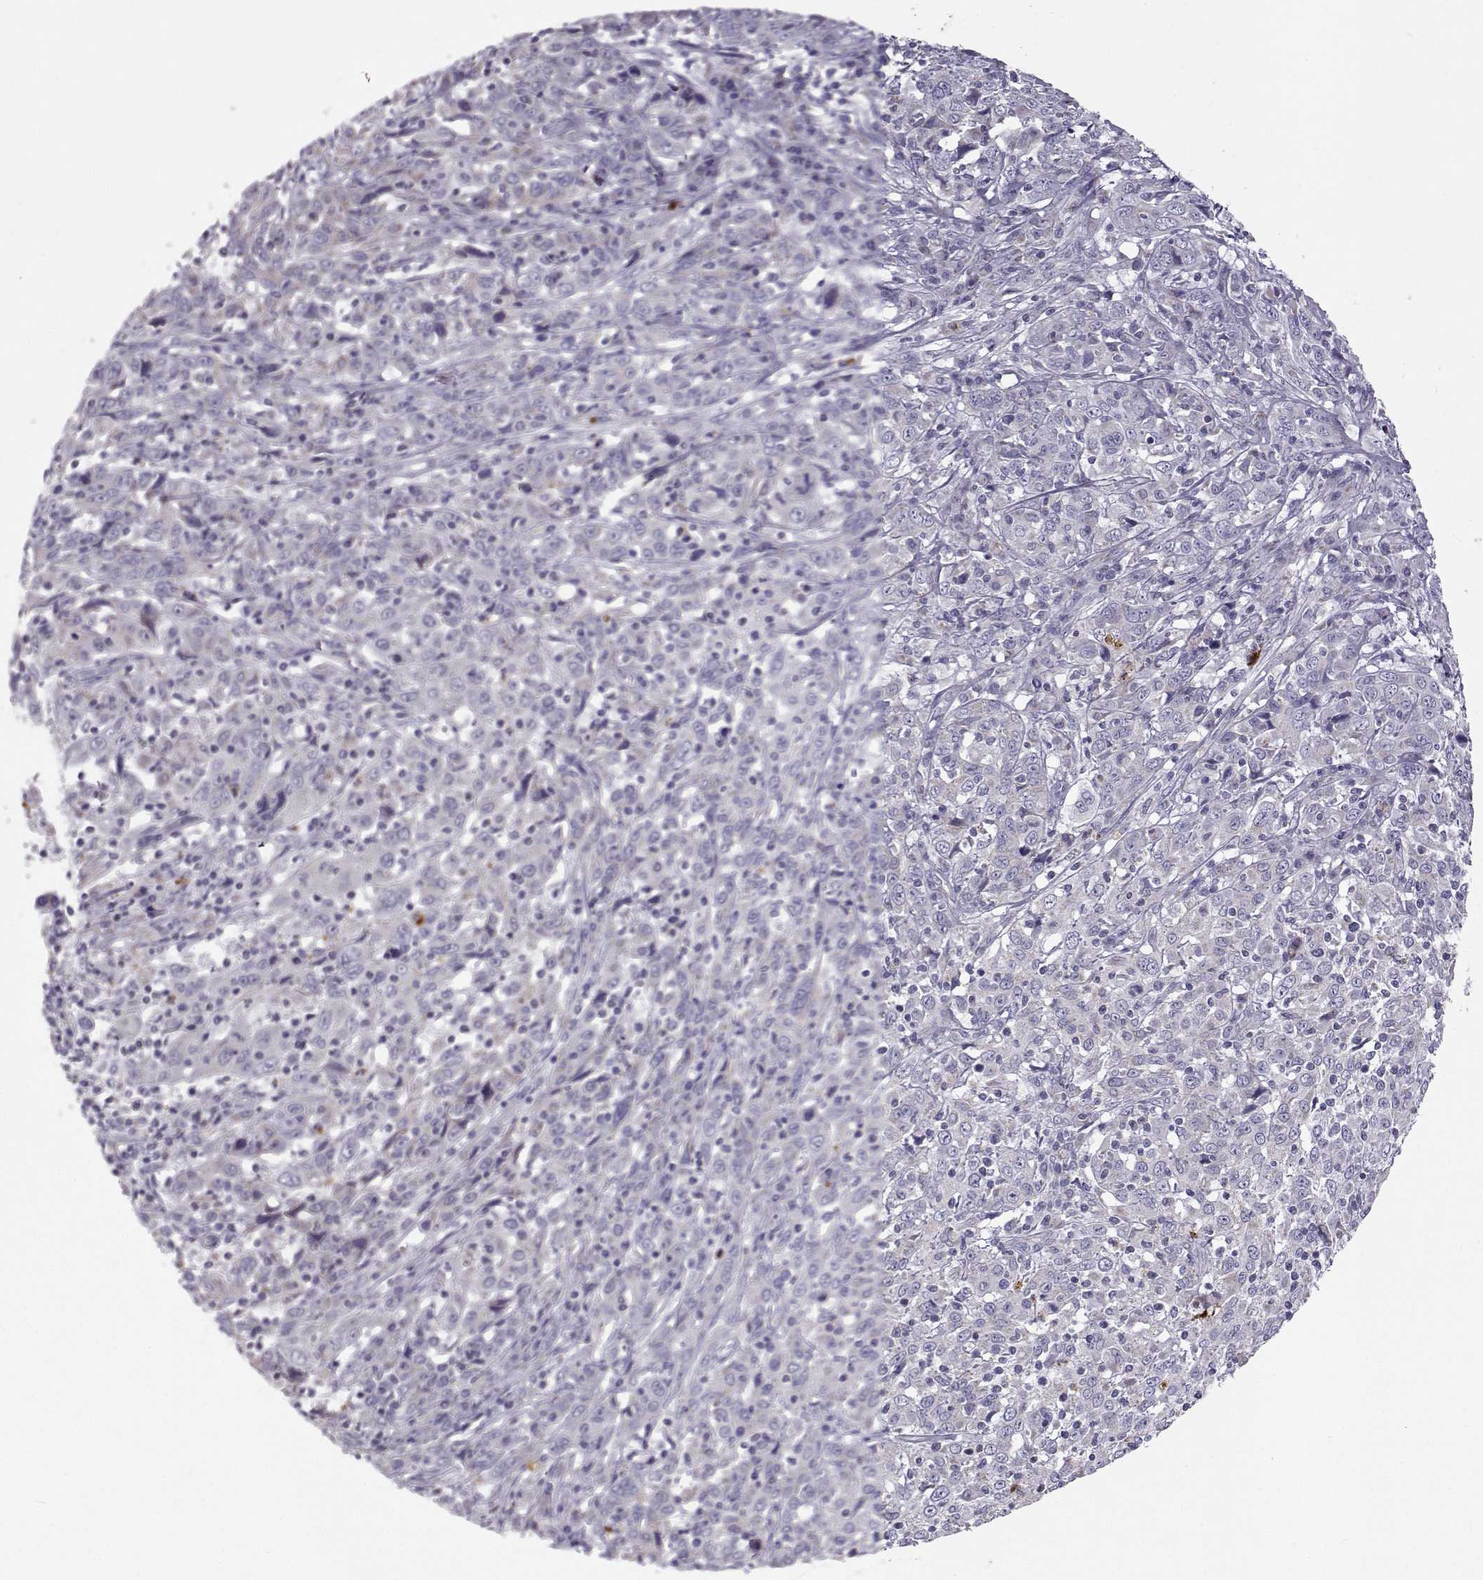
{"staining": {"intensity": "negative", "quantity": "none", "location": "none"}, "tissue": "cervical cancer", "cell_type": "Tumor cells", "image_type": "cancer", "snomed": [{"axis": "morphology", "description": "Squamous cell carcinoma, NOS"}, {"axis": "topography", "description": "Cervix"}], "caption": "Histopathology image shows no protein expression in tumor cells of cervical squamous cell carcinoma tissue.", "gene": "CLN6", "patient": {"sex": "female", "age": 46}}